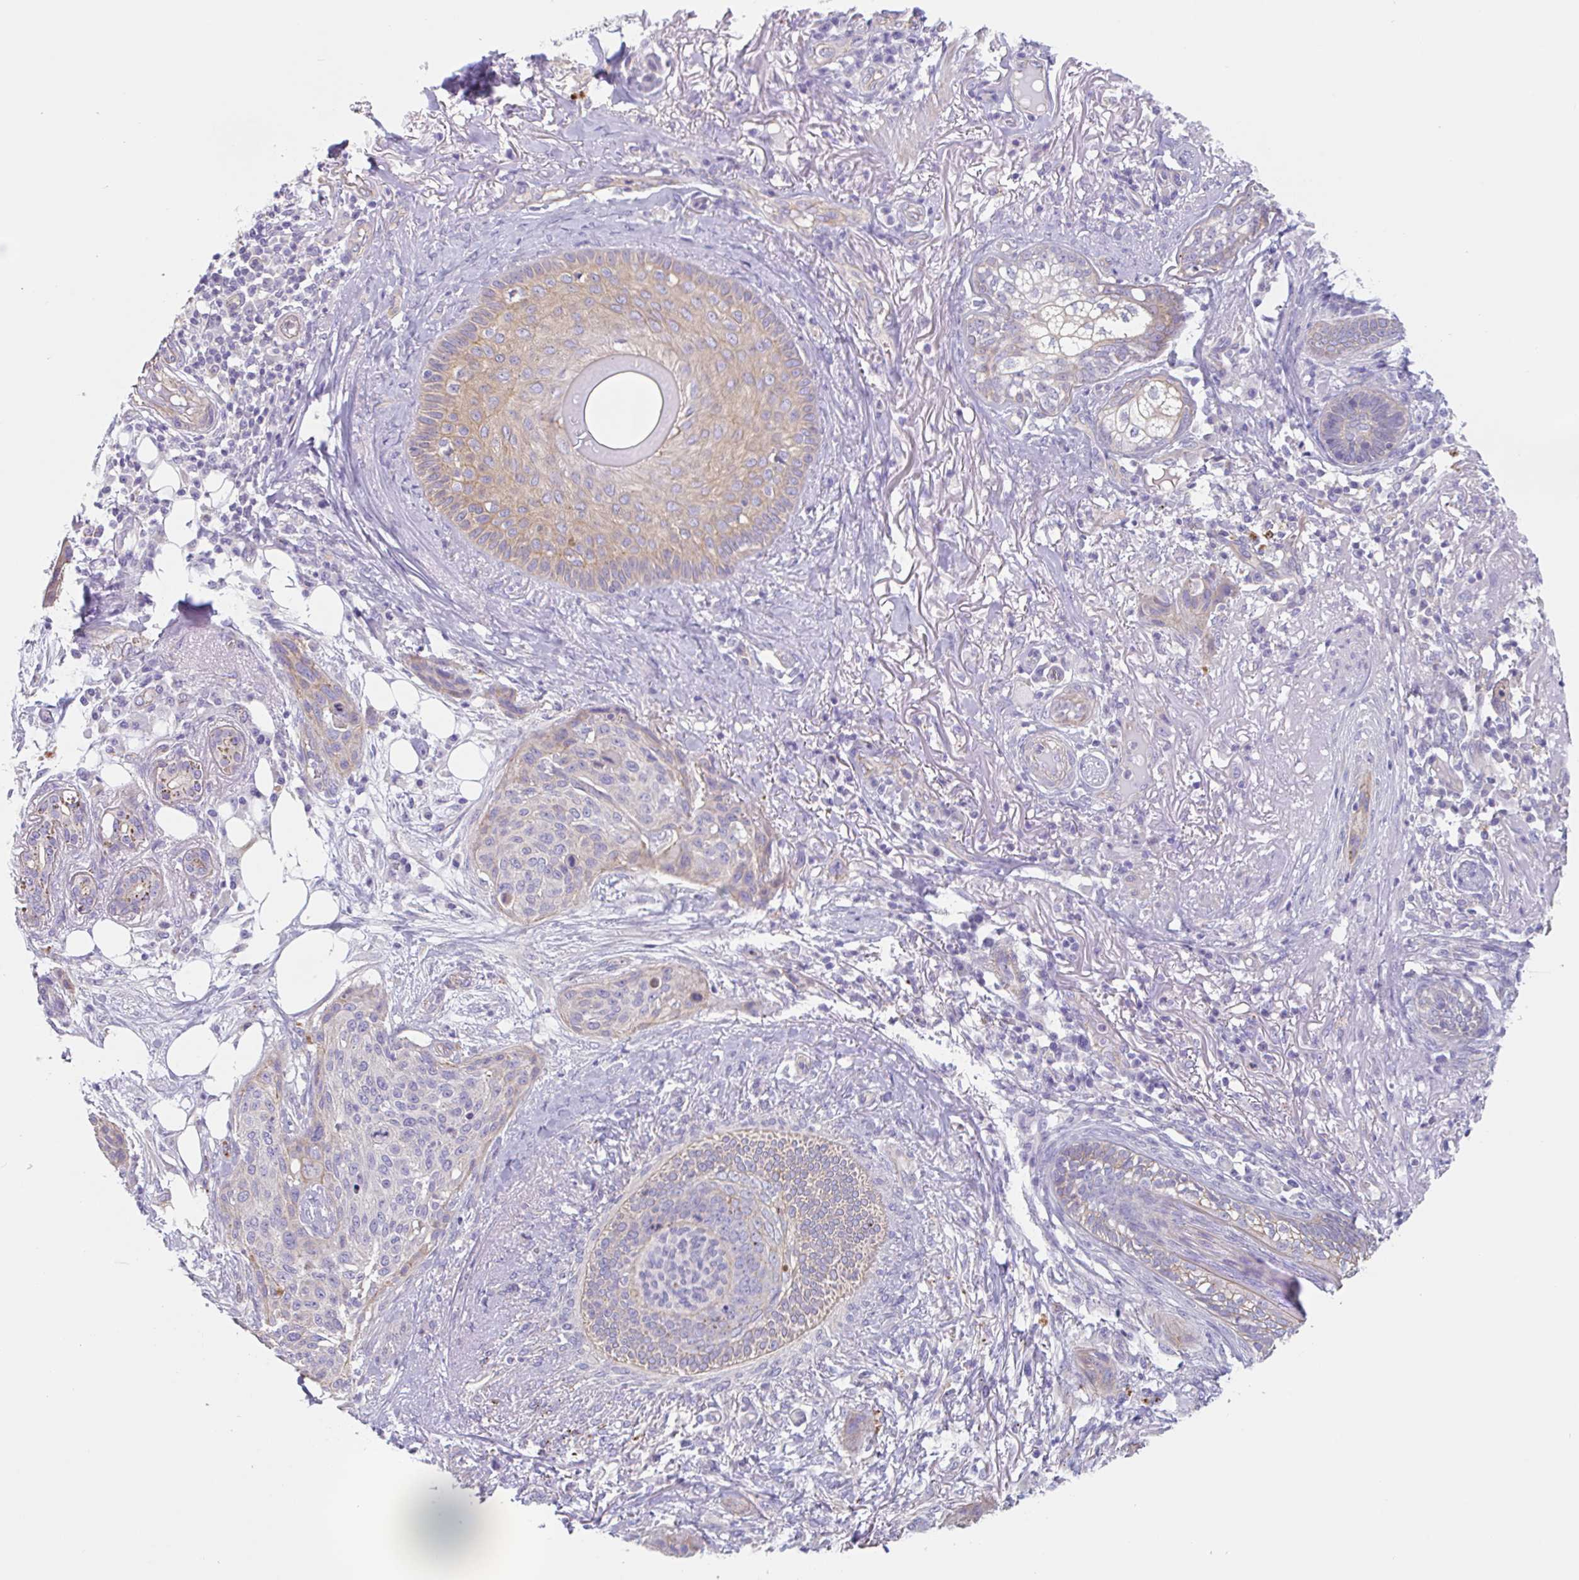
{"staining": {"intensity": "weak", "quantity": "<25%", "location": "cytoplasmic/membranous"}, "tissue": "skin cancer", "cell_type": "Tumor cells", "image_type": "cancer", "snomed": [{"axis": "morphology", "description": "Squamous cell carcinoma, NOS"}, {"axis": "topography", "description": "Skin"}], "caption": "Human squamous cell carcinoma (skin) stained for a protein using immunohistochemistry displays no positivity in tumor cells.", "gene": "LENG9", "patient": {"sex": "female", "age": 87}}